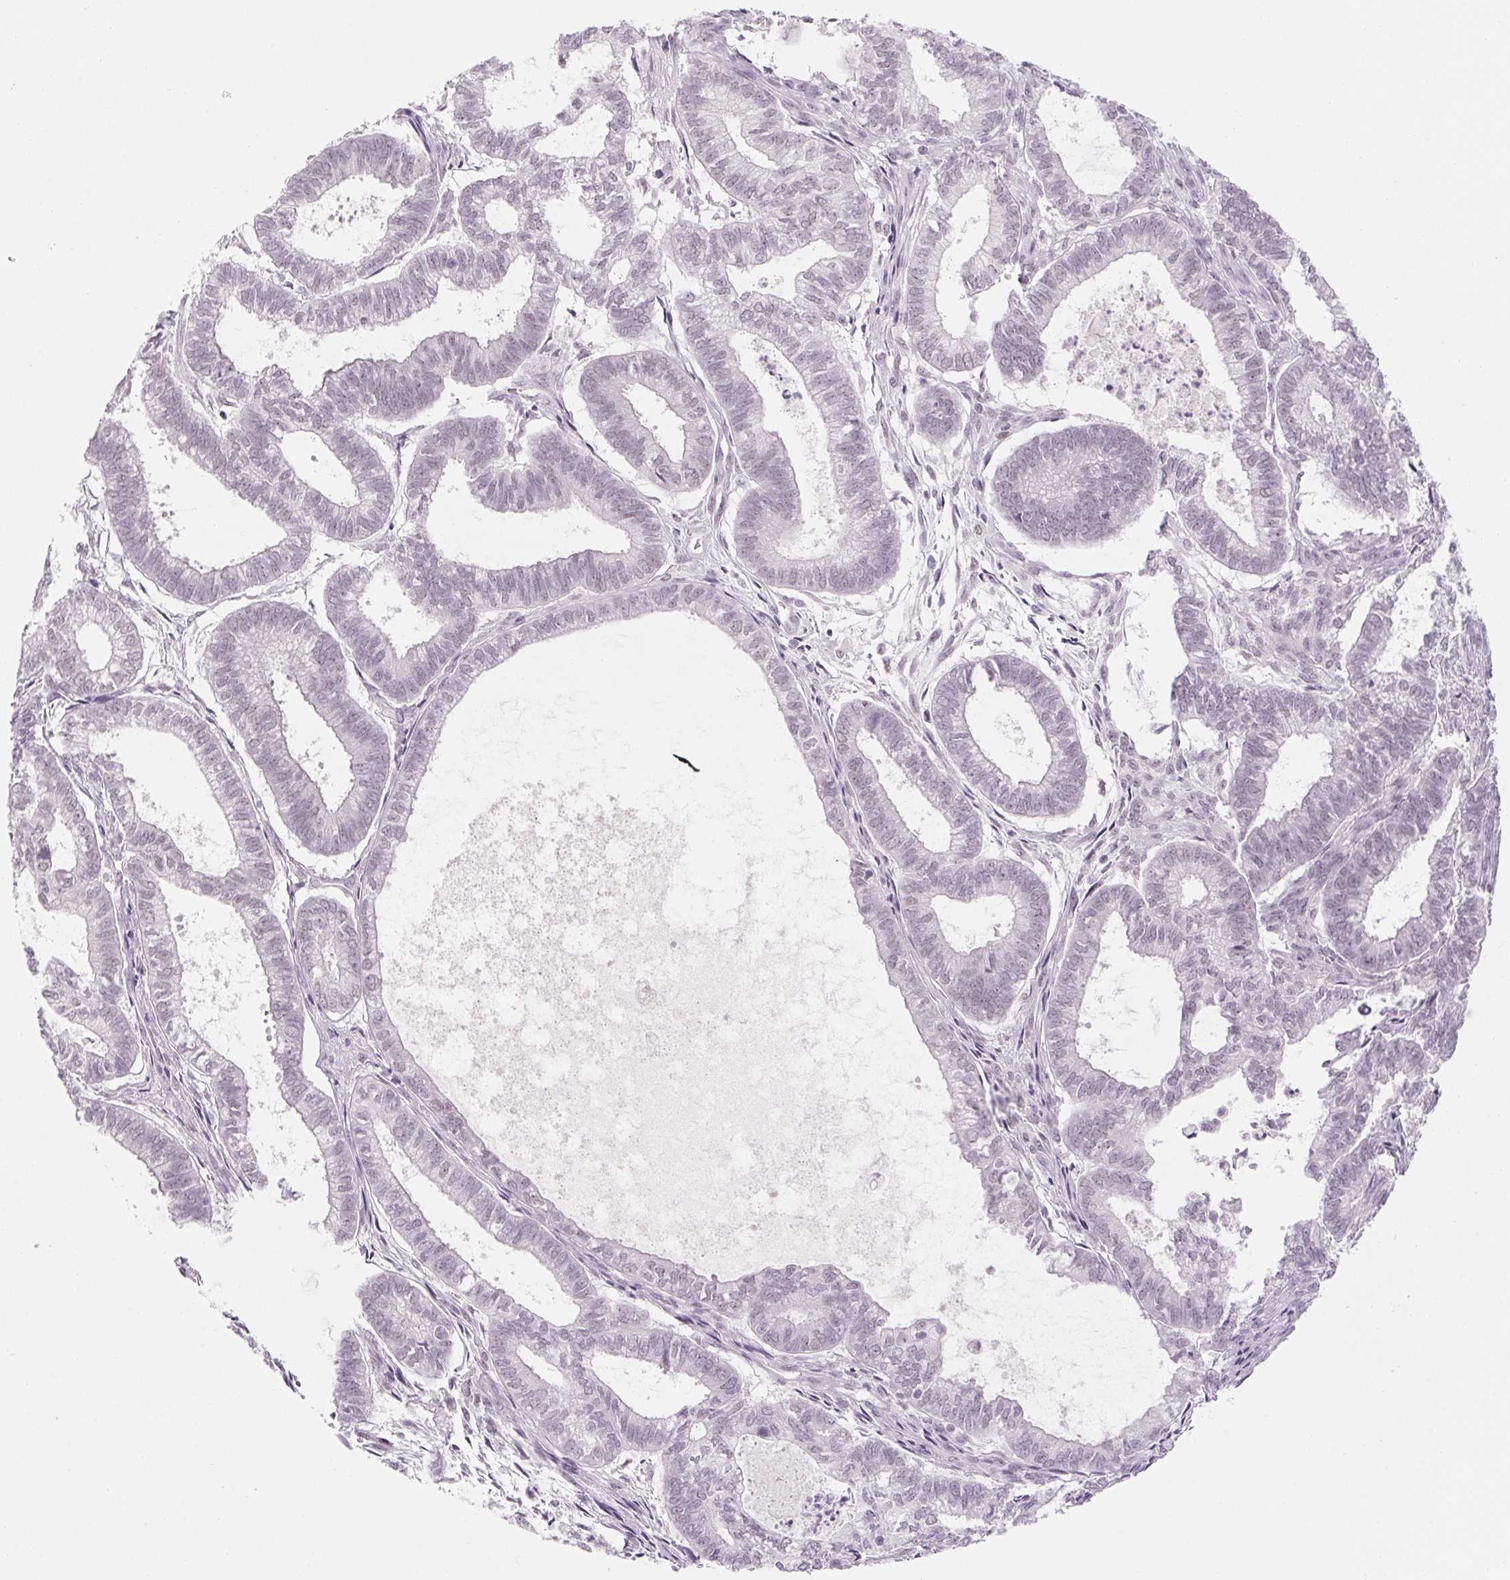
{"staining": {"intensity": "negative", "quantity": "none", "location": "none"}, "tissue": "ovarian cancer", "cell_type": "Tumor cells", "image_type": "cancer", "snomed": [{"axis": "morphology", "description": "Carcinoma, endometroid"}, {"axis": "topography", "description": "Ovary"}], "caption": "High power microscopy image of an IHC micrograph of ovarian cancer (endometroid carcinoma), revealing no significant staining in tumor cells.", "gene": "ZIC4", "patient": {"sex": "female", "age": 64}}